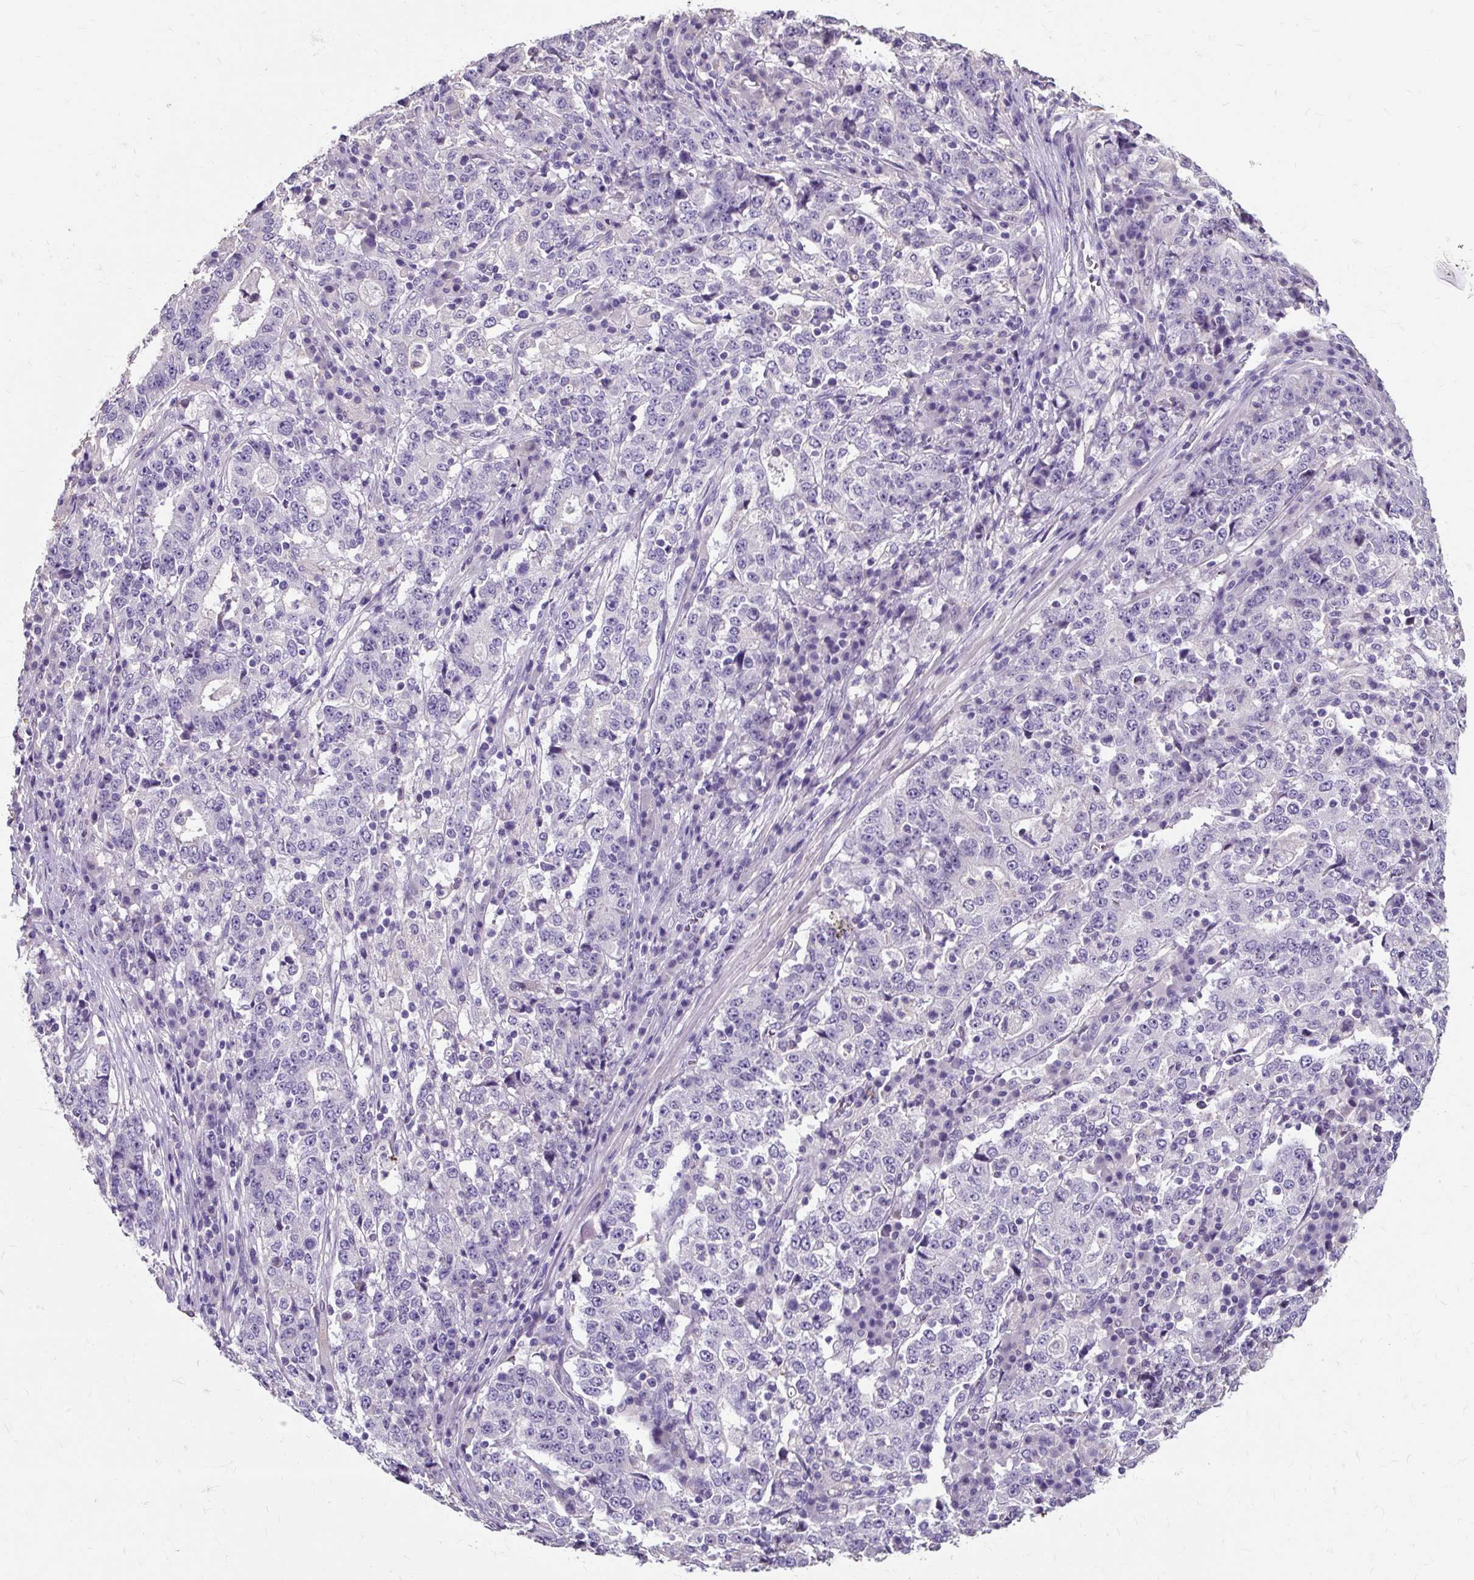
{"staining": {"intensity": "negative", "quantity": "none", "location": "none"}, "tissue": "stomach cancer", "cell_type": "Tumor cells", "image_type": "cancer", "snomed": [{"axis": "morphology", "description": "Adenocarcinoma, NOS"}, {"axis": "topography", "description": "Stomach"}], "caption": "An IHC image of stomach cancer is shown. There is no staining in tumor cells of stomach cancer. (DAB (3,3'-diaminobenzidine) immunohistochemistry visualized using brightfield microscopy, high magnification).", "gene": "KLHL24", "patient": {"sex": "male", "age": 59}}